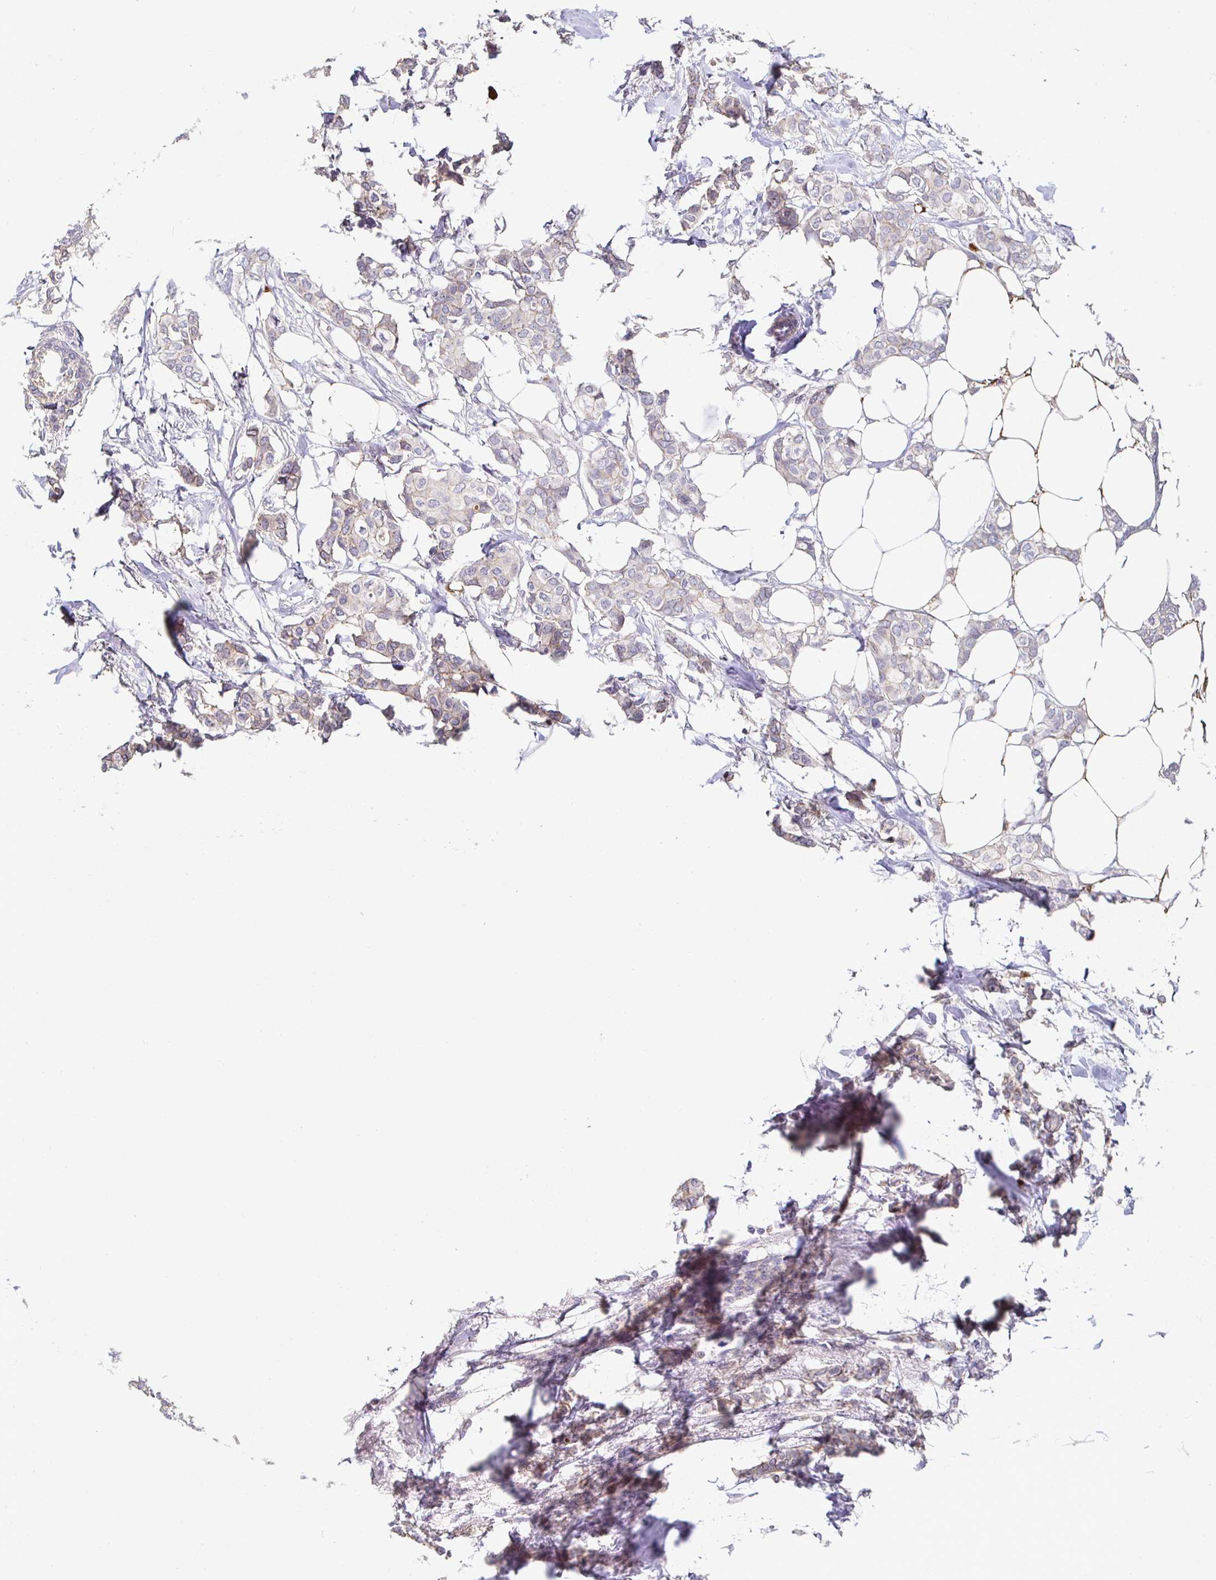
{"staining": {"intensity": "weak", "quantity": "25%-75%", "location": "cytoplasmic/membranous"}, "tissue": "breast cancer", "cell_type": "Tumor cells", "image_type": "cancer", "snomed": [{"axis": "morphology", "description": "Duct carcinoma"}, {"axis": "topography", "description": "Breast"}], "caption": "Infiltrating ductal carcinoma (breast) stained for a protein demonstrates weak cytoplasmic/membranous positivity in tumor cells.", "gene": "PIWIL3", "patient": {"sex": "female", "age": 62}}